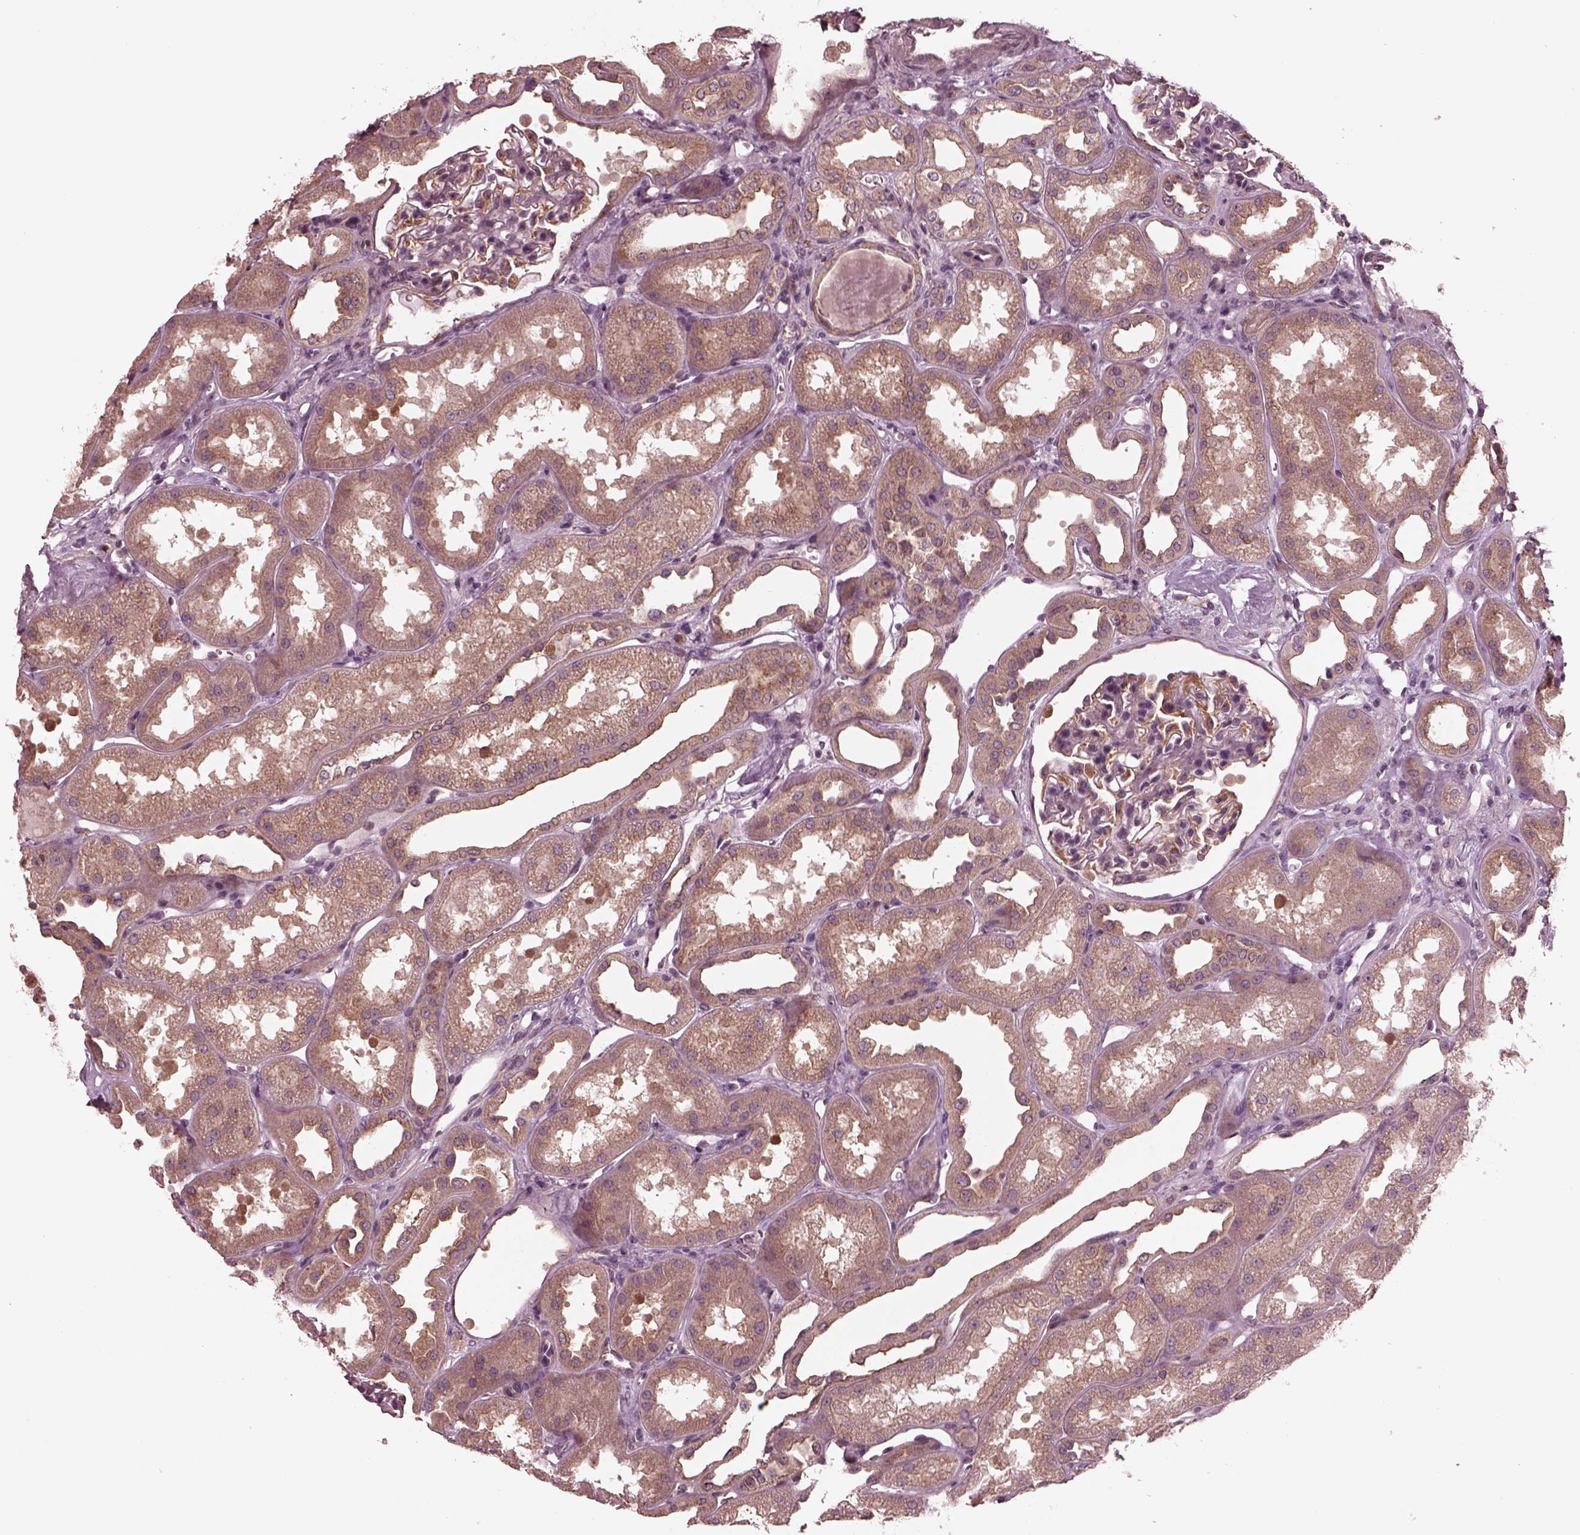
{"staining": {"intensity": "moderate", "quantity": "<25%", "location": "cytoplasmic/membranous"}, "tissue": "kidney", "cell_type": "Cells in glomeruli", "image_type": "normal", "snomed": [{"axis": "morphology", "description": "Normal tissue, NOS"}, {"axis": "topography", "description": "Kidney"}], "caption": "This micrograph exhibits unremarkable kidney stained with immunohistochemistry to label a protein in brown. The cytoplasmic/membranous of cells in glomeruli show moderate positivity for the protein. Nuclei are counter-stained blue.", "gene": "TUBG1", "patient": {"sex": "male", "age": 61}}